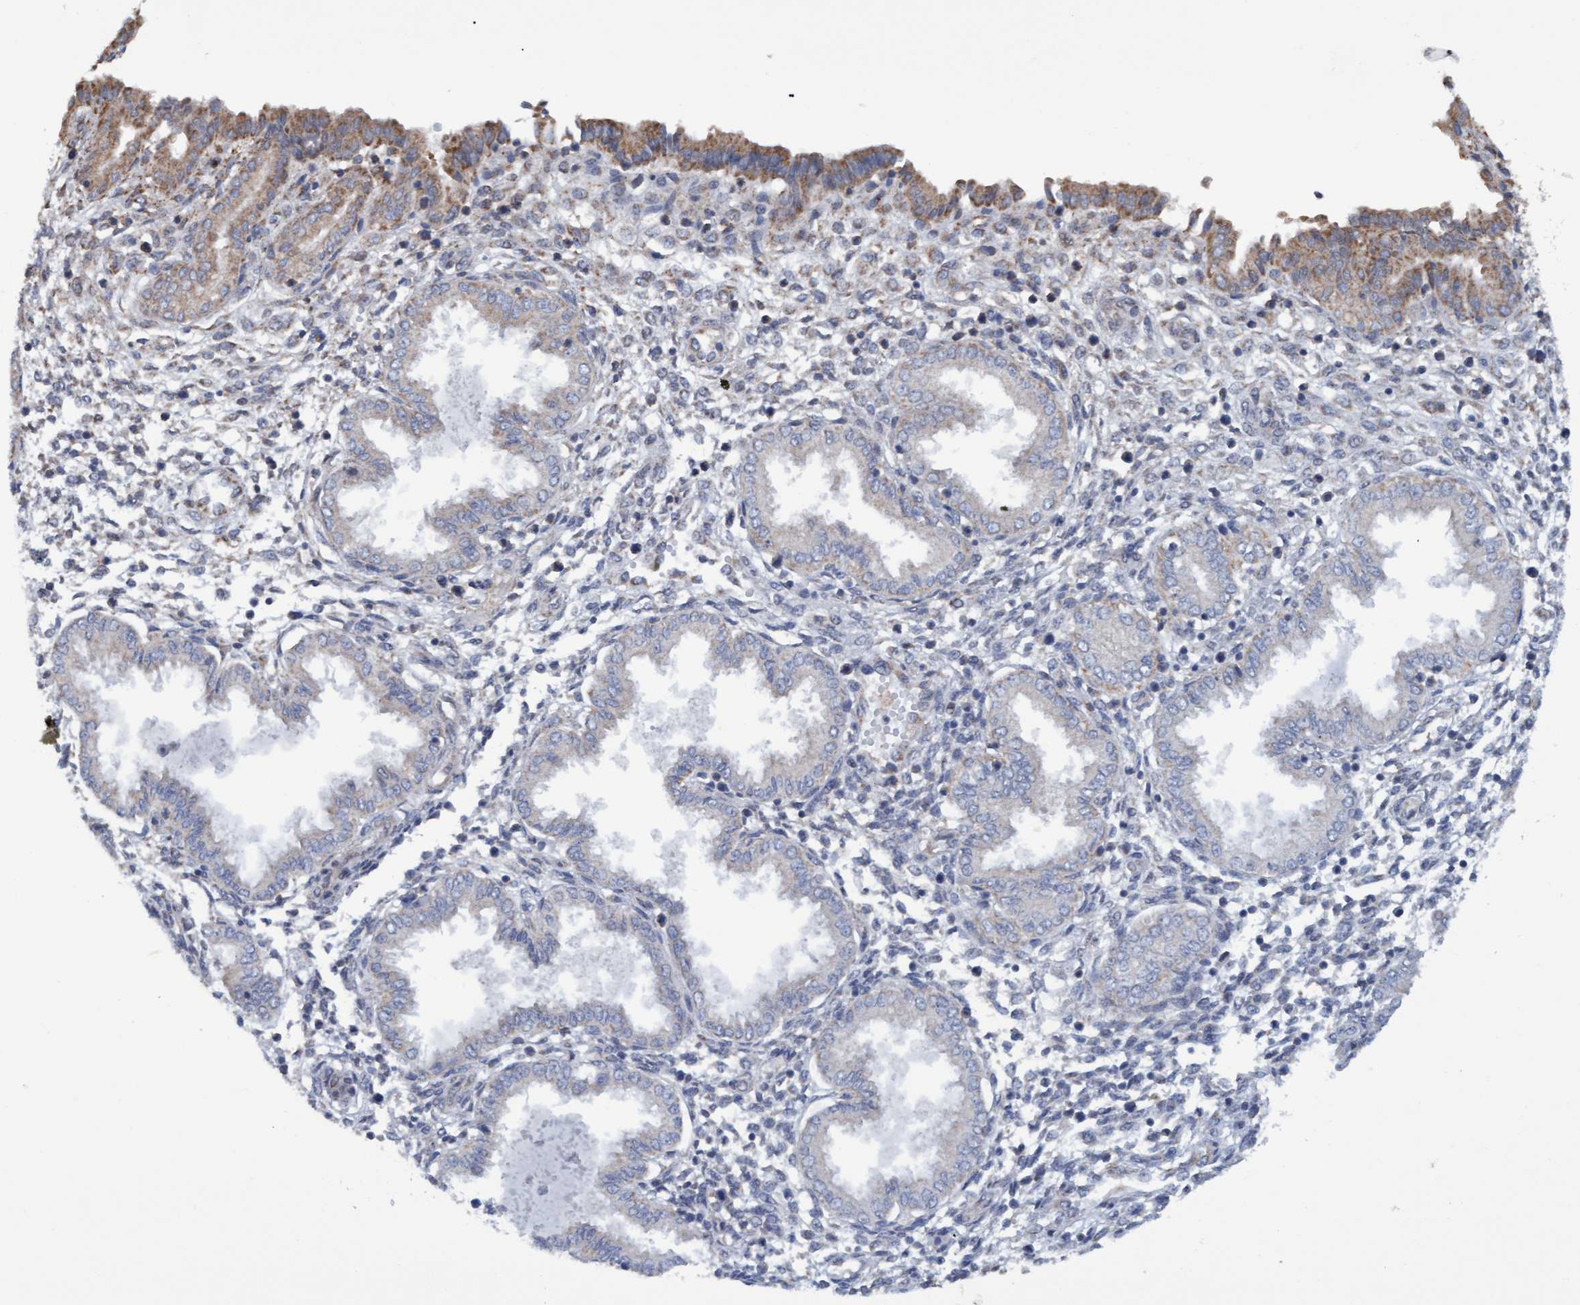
{"staining": {"intensity": "negative", "quantity": "none", "location": "none"}, "tissue": "endometrium", "cell_type": "Cells in endometrial stroma", "image_type": "normal", "snomed": [{"axis": "morphology", "description": "Normal tissue, NOS"}, {"axis": "topography", "description": "Endometrium"}], "caption": "Immunohistochemistry (IHC) photomicrograph of normal human endometrium stained for a protein (brown), which displays no expression in cells in endometrial stroma.", "gene": "MGLL", "patient": {"sex": "female", "age": 33}}